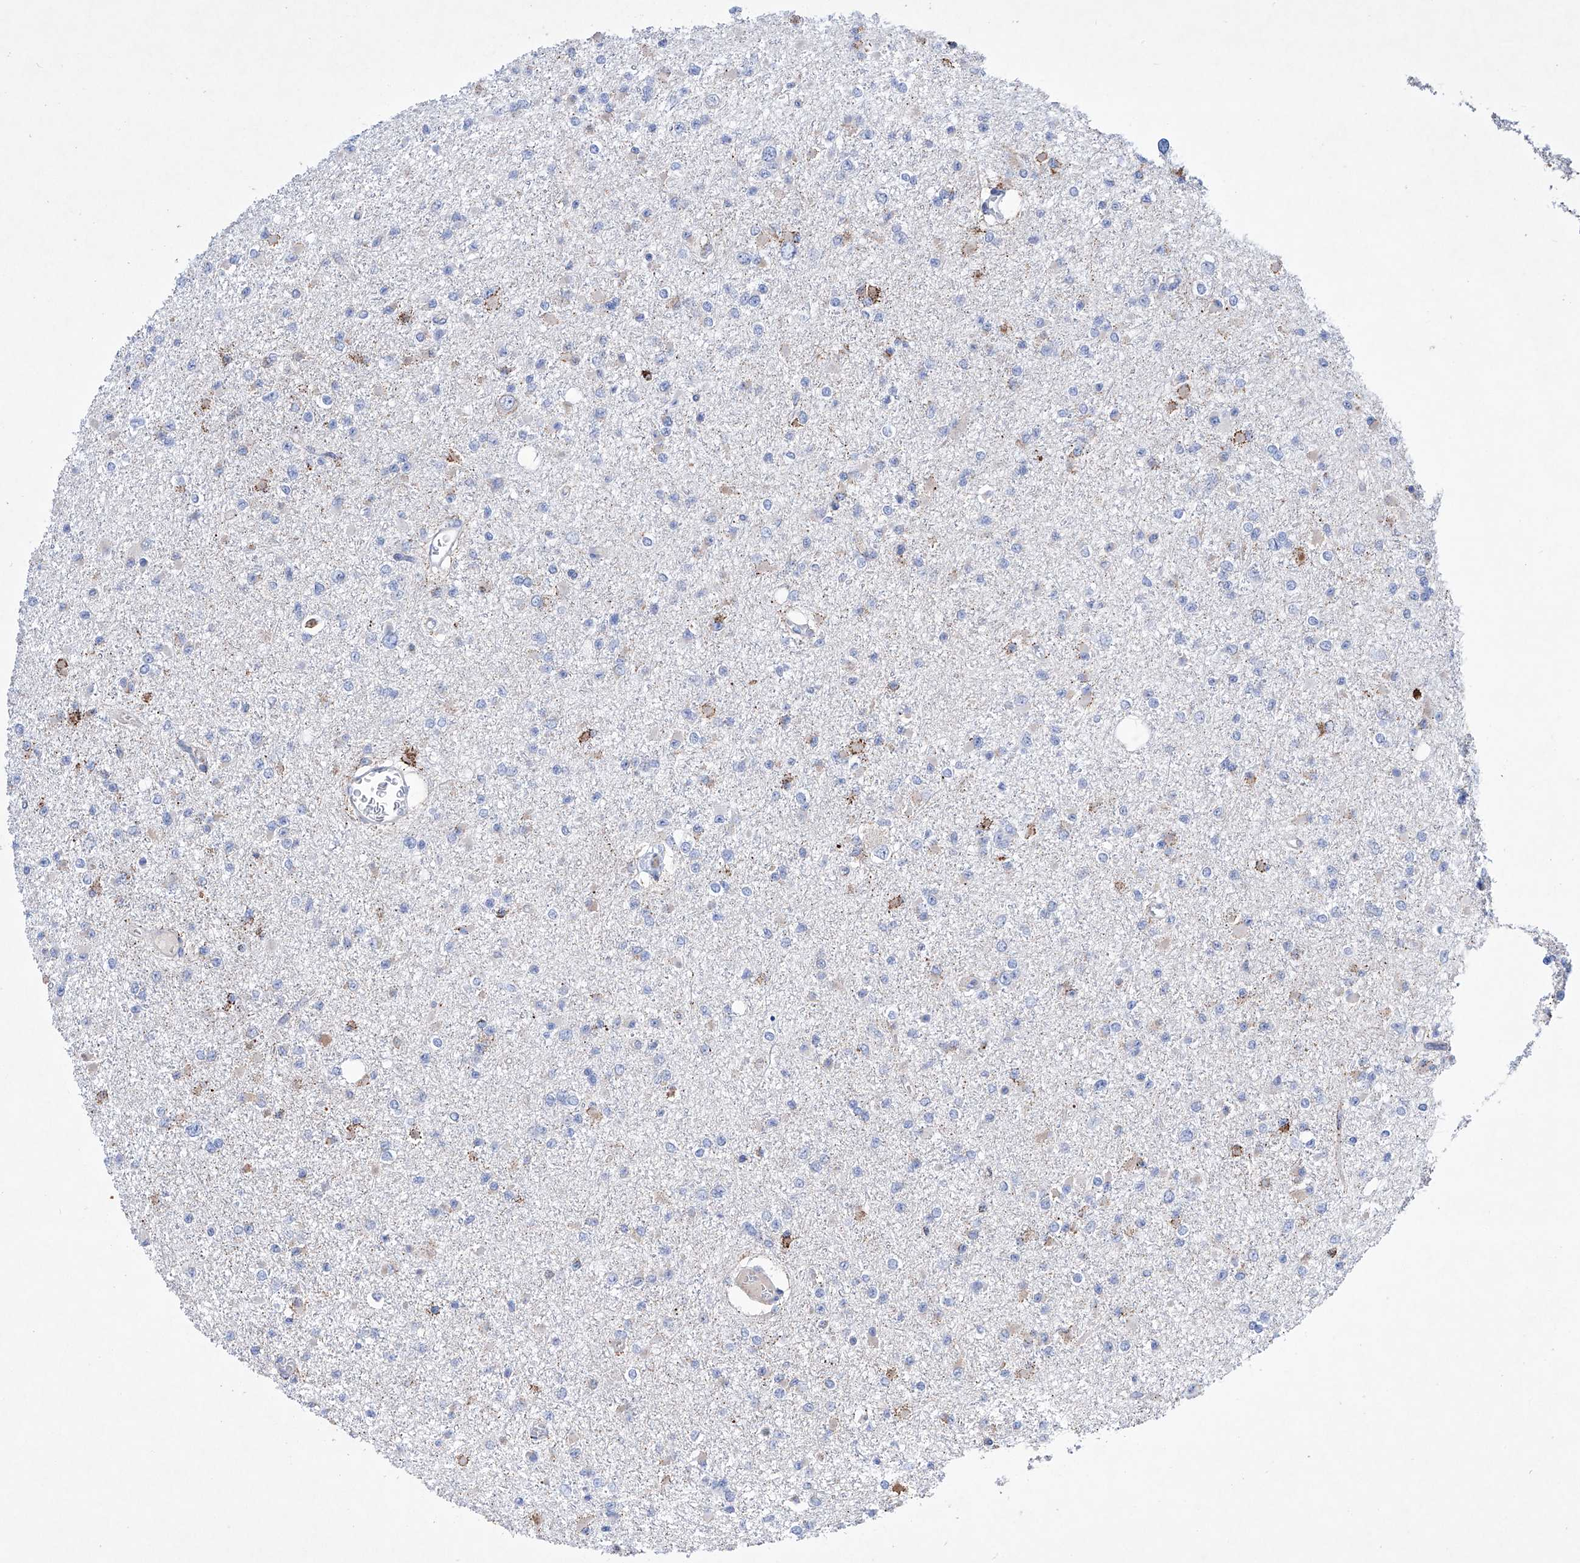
{"staining": {"intensity": "negative", "quantity": "none", "location": "none"}, "tissue": "glioma", "cell_type": "Tumor cells", "image_type": "cancer", "snomed": [{"axis": "morphology", "description": "Glioma, malignant, Low grade"}, {"axis": "topography", "description": "Brain"}], "caption": "Immunohistochemistry photomicrograph of neoplastic tissue: human low-grade glioma (malignant) stained with DAB (3,3'-diaminobenzidine) shows no significant protein staining in tumor cells.", "gene": "NRROS", "patient": {"sex": "female", "age": 22}}